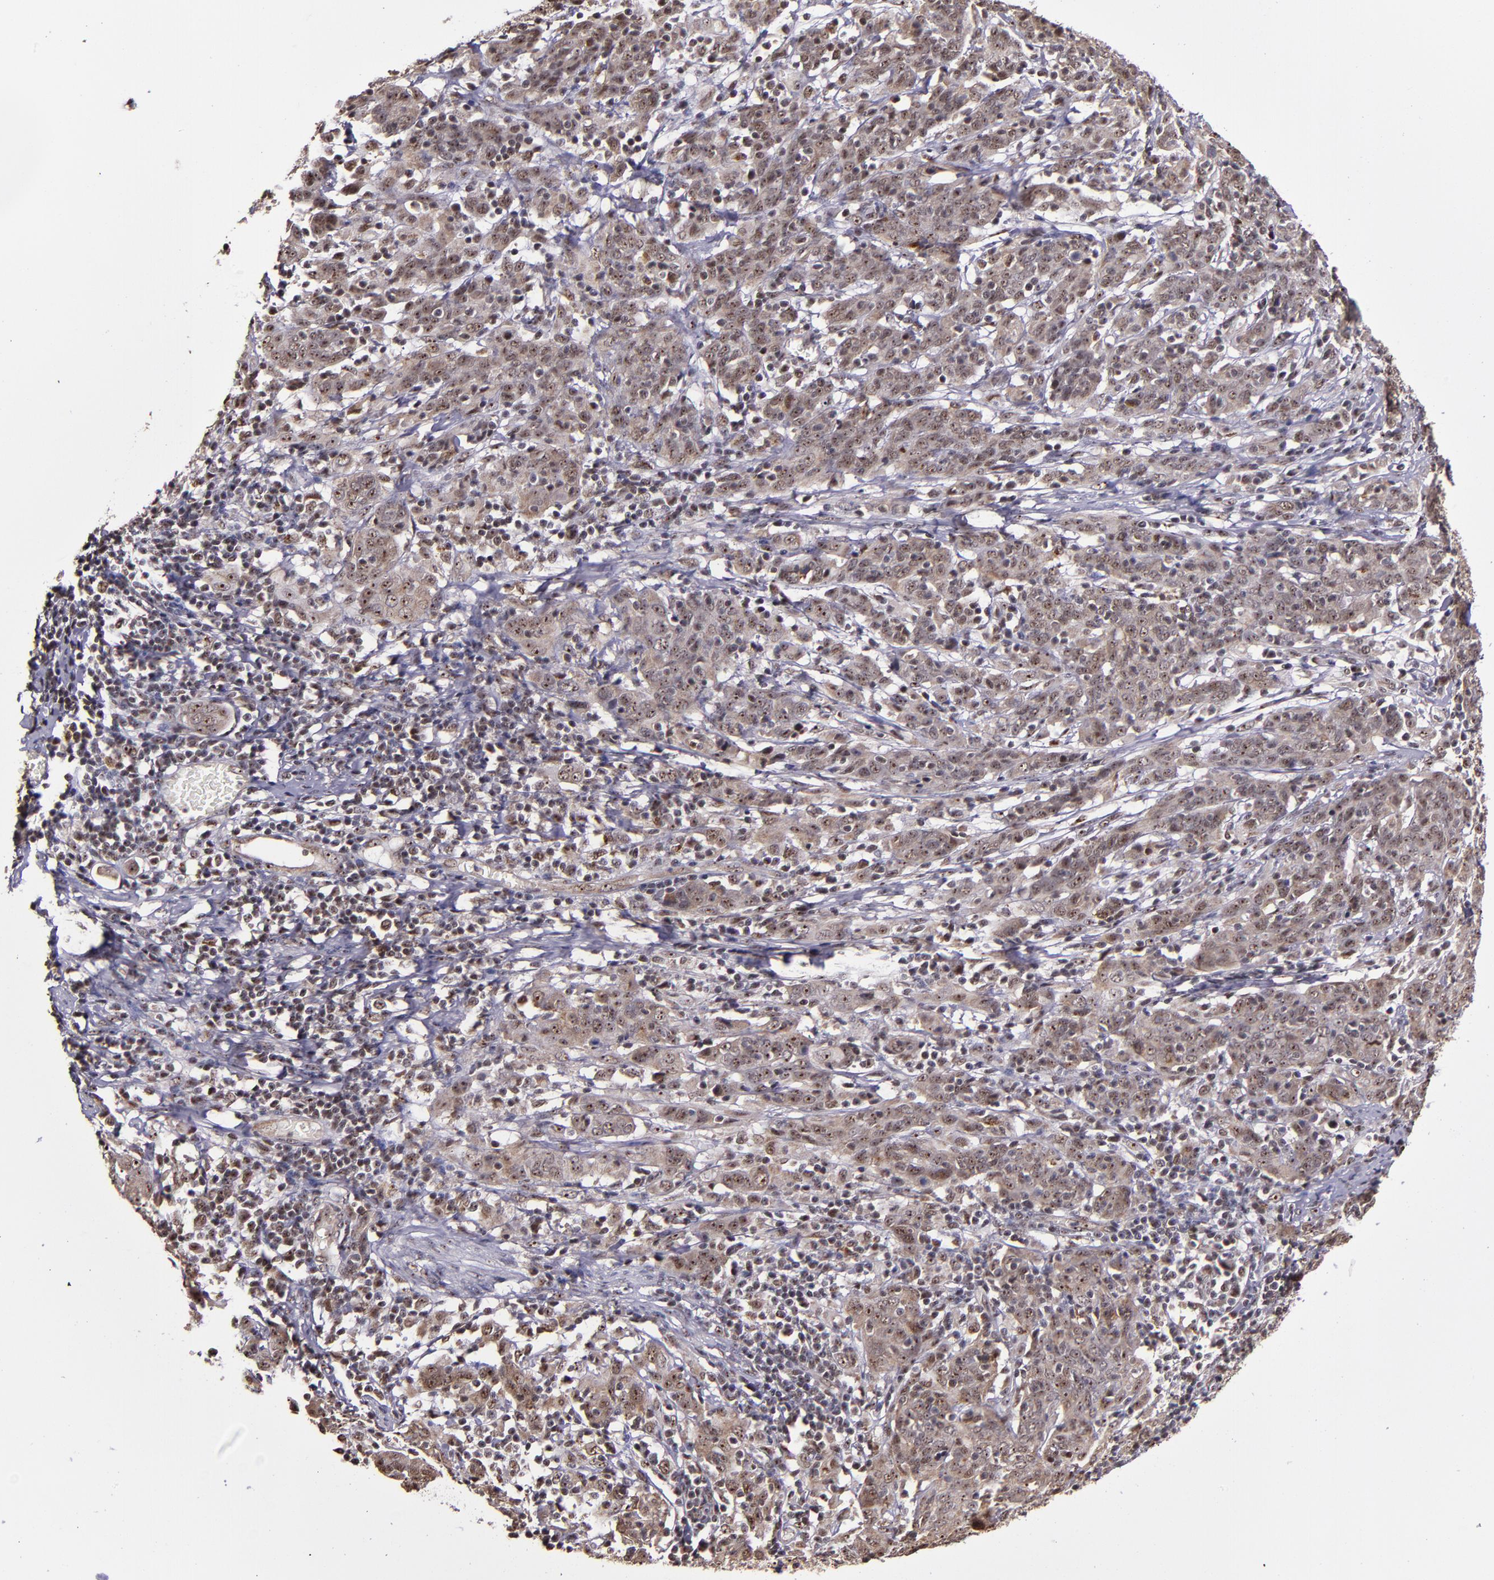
{"staining": {"intensity": "moderate", "quantity": ">75%", "location": "cytoplasmic/membranous,nuclear"}, "tissue": "cervical cancer", "cell_type": "Tumor cells", "image_type": "cancer", "snomed": [{"axis": "morphology", "description": "Normal tissue, NOS"}, {"axis": "morphology", "description": "Squamous cell carcinoma, NOS"}, {"axis": "topography", "description": "Cervix"}], "caption": "This image exhibits immunohistochemistry staining of human squamous cell carcinoma (cervical), with medium moderate cytoplasmic/membranous and nuclear staining in approximately >75% of tumor cells.", "gene": "CECR2", "patient": {"sex": "female", "age": 67}}